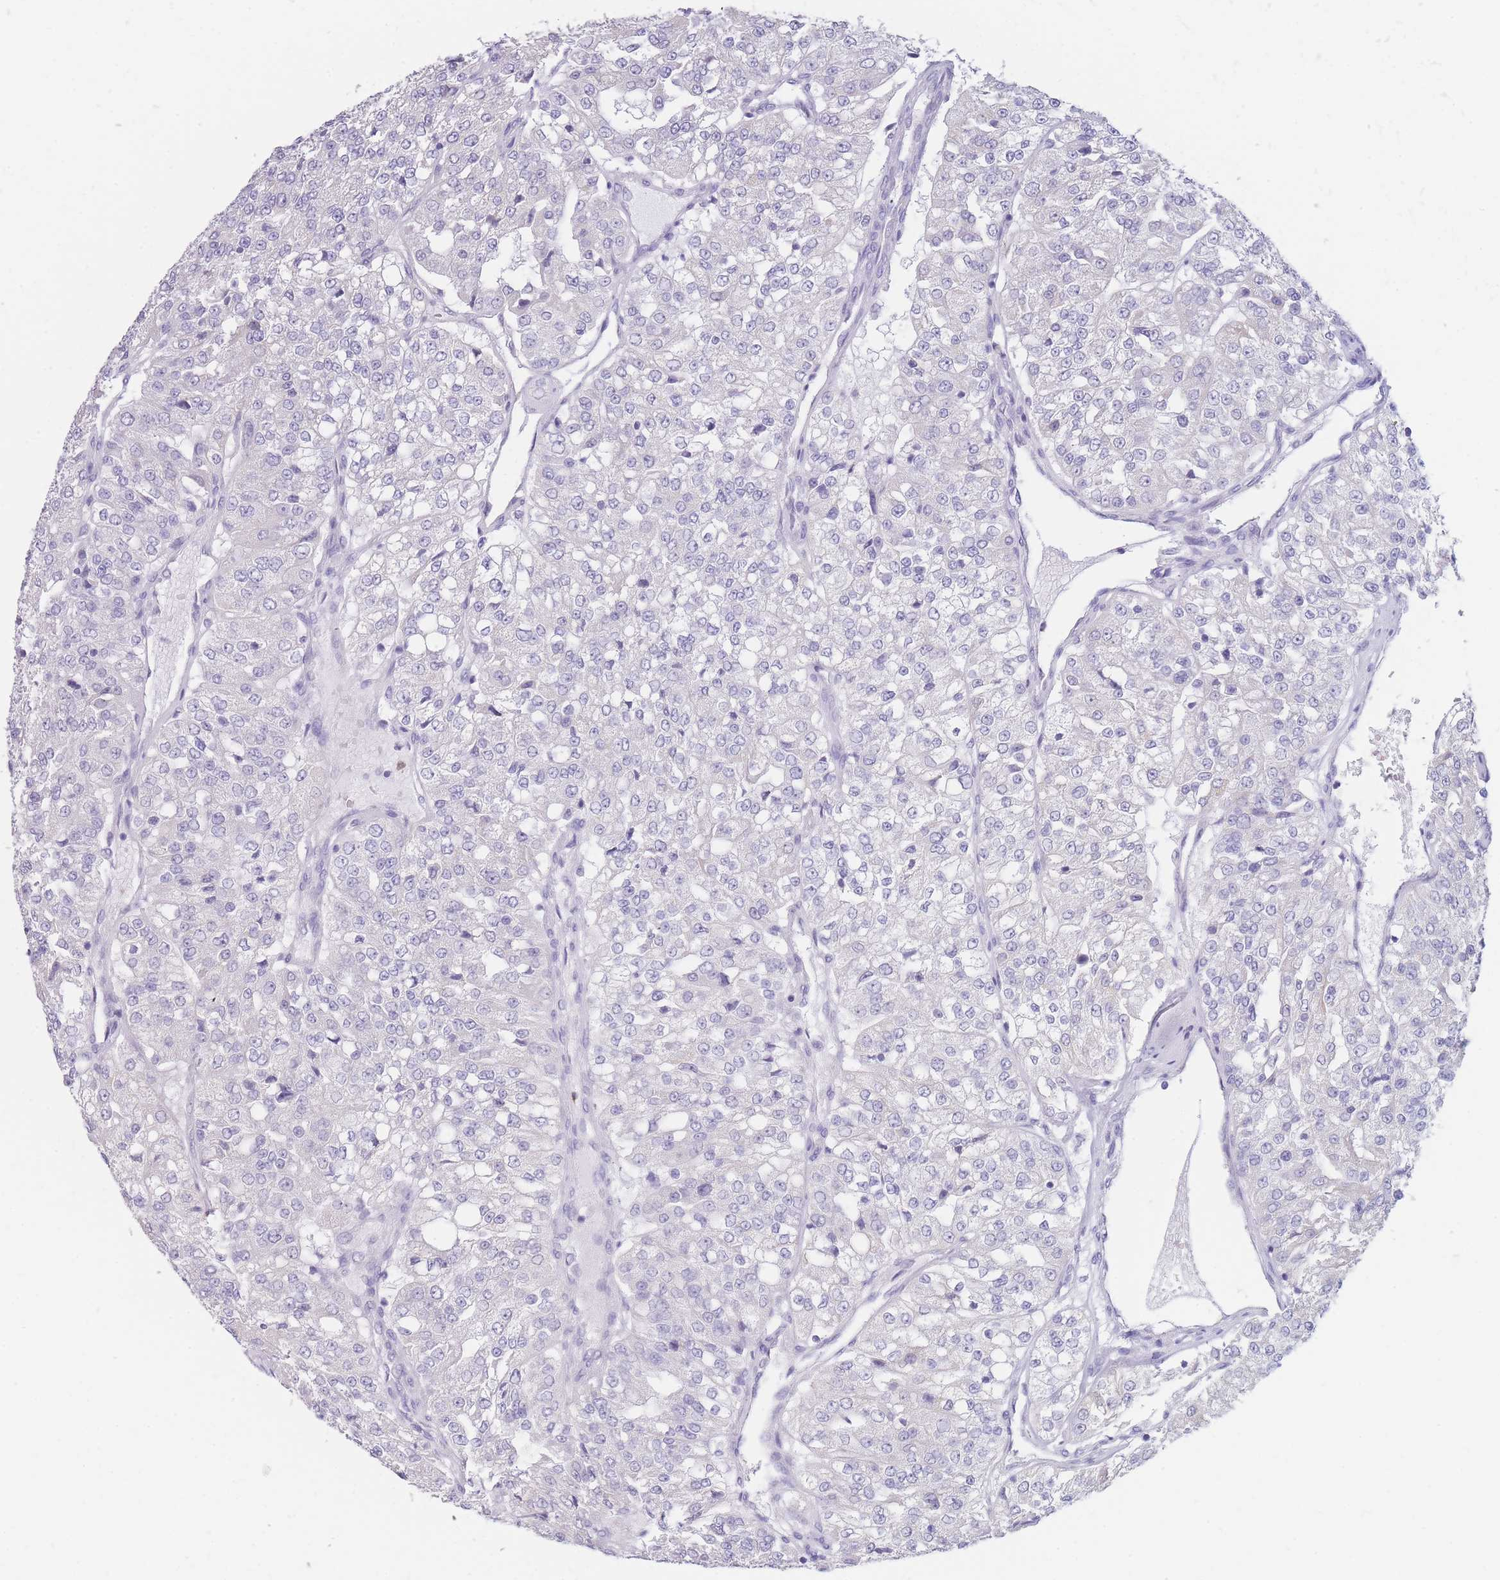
{"staining": {"intensity": "negative", "quantity": "none", "location": "none"}, "tissue": "renal cancer", "cell_type": "Tumor cells", "image_type": "cancer", "snomed": [{"axis": "morphology", "description": "Adenocarcinoma, NOS"}, {"axis": "topography", "description": "Kidney"}], "caption": "Immunohistochemistry of human renal cancer (adenocarcinoma) reveals no positivity in tumor cells. Brightfield microscopy of IHC stained with DAB (3,3'-diaminobenzidine) (brown) and hematoxylin (blue), captured at high magnification.", "gene": "ZNF627", "patient": {"sex": "female", "age": 63}}